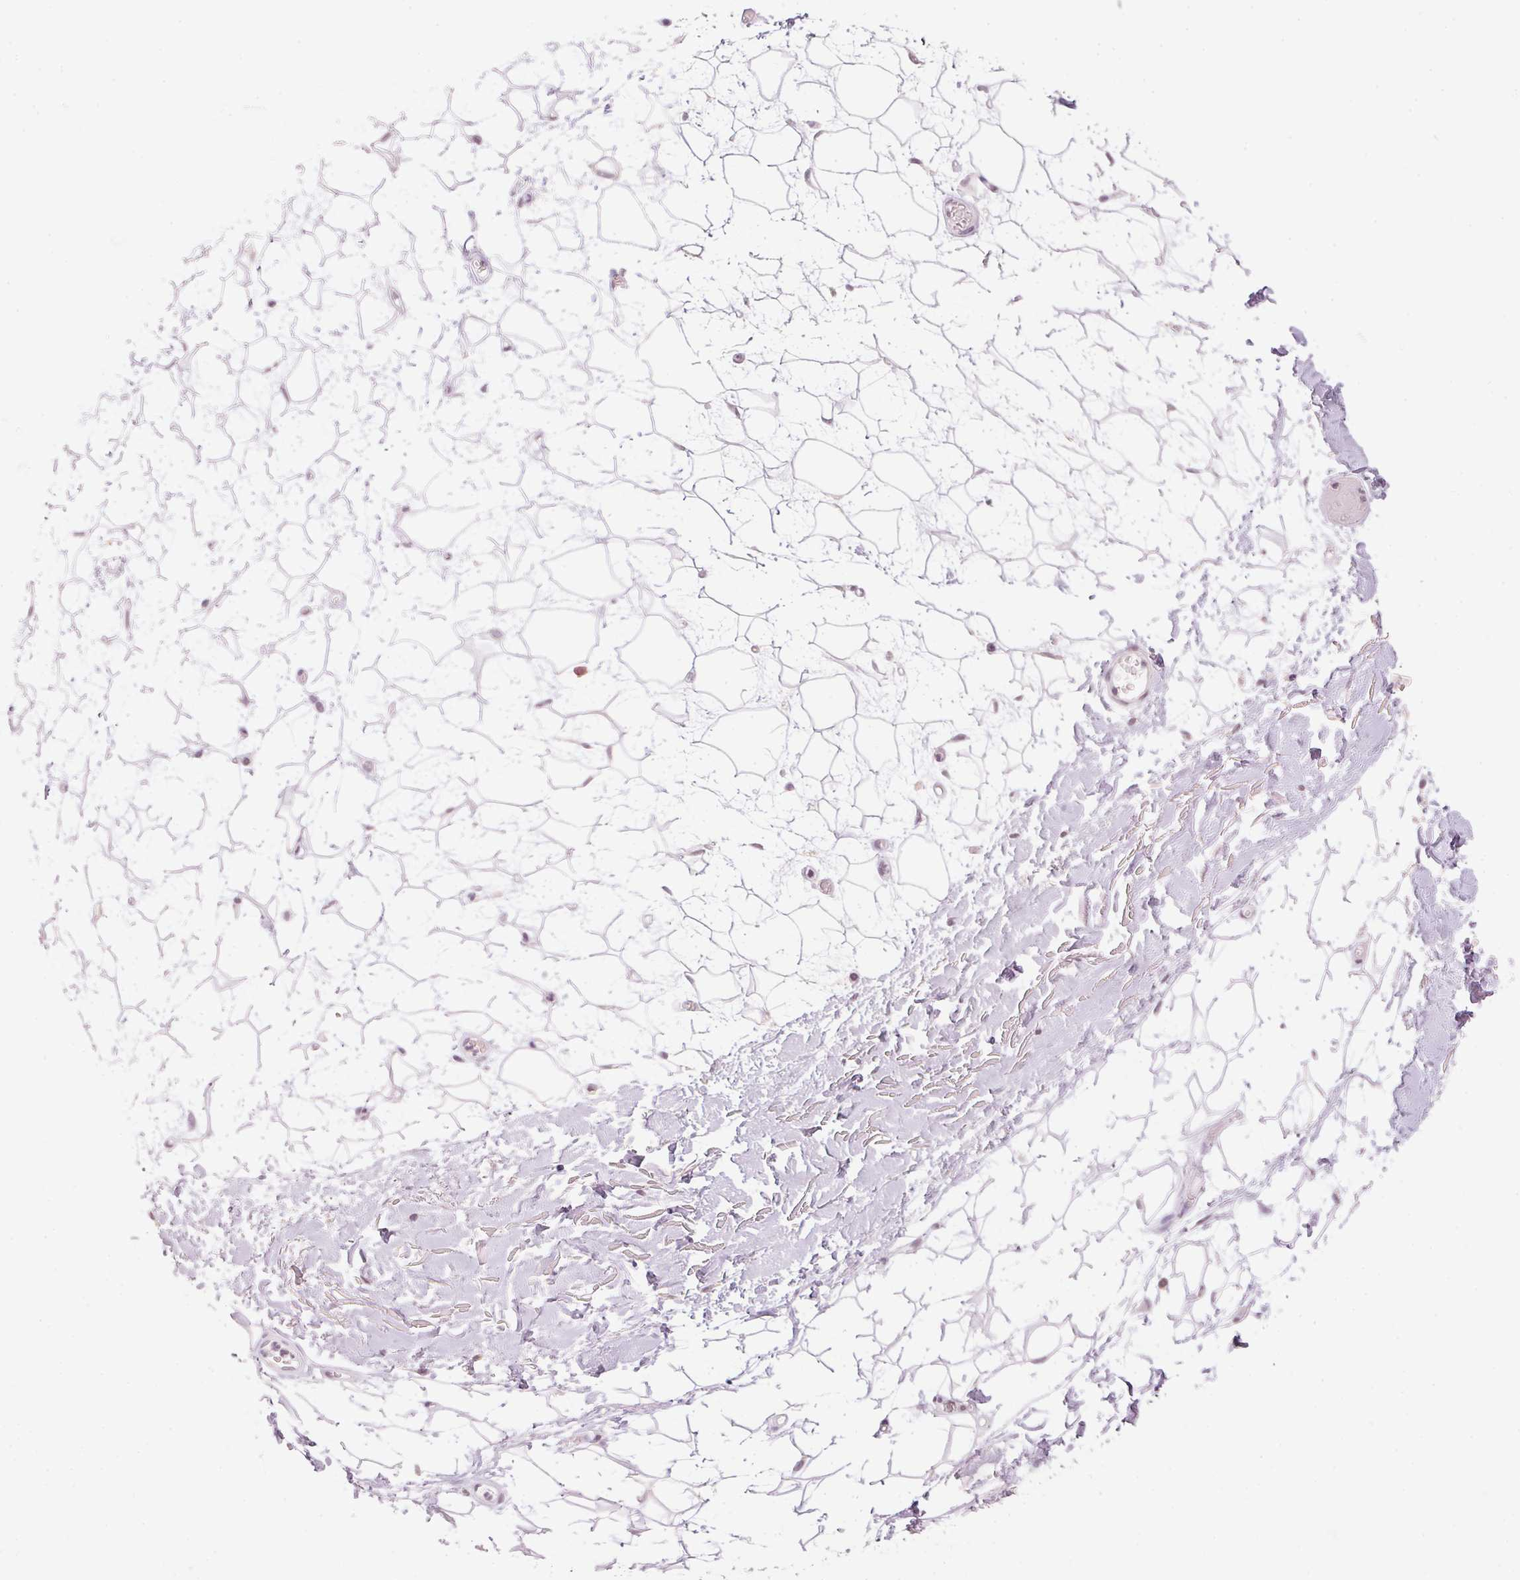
{"staining": {"intensity": "negative", "quantity": "none", "location": "none"}, "tissue": "adipose tissue", "cell_type": "Adipocytes", "image_type": "normal", "snomed": [{"axis": "morphology", "description": "Normal tissue, NOS"}, {"axis": "topography", "description": "Anal"}, {"axis": "topography", "description": "Peripheral nerve tissue"}], "caption": "An image of adipose tissue stained for a protein displays no brown staining in adipocytes. Nuclei are stained in blue.", "gene": "KPRP", "patient": {"sex": "male", "age": 78}}